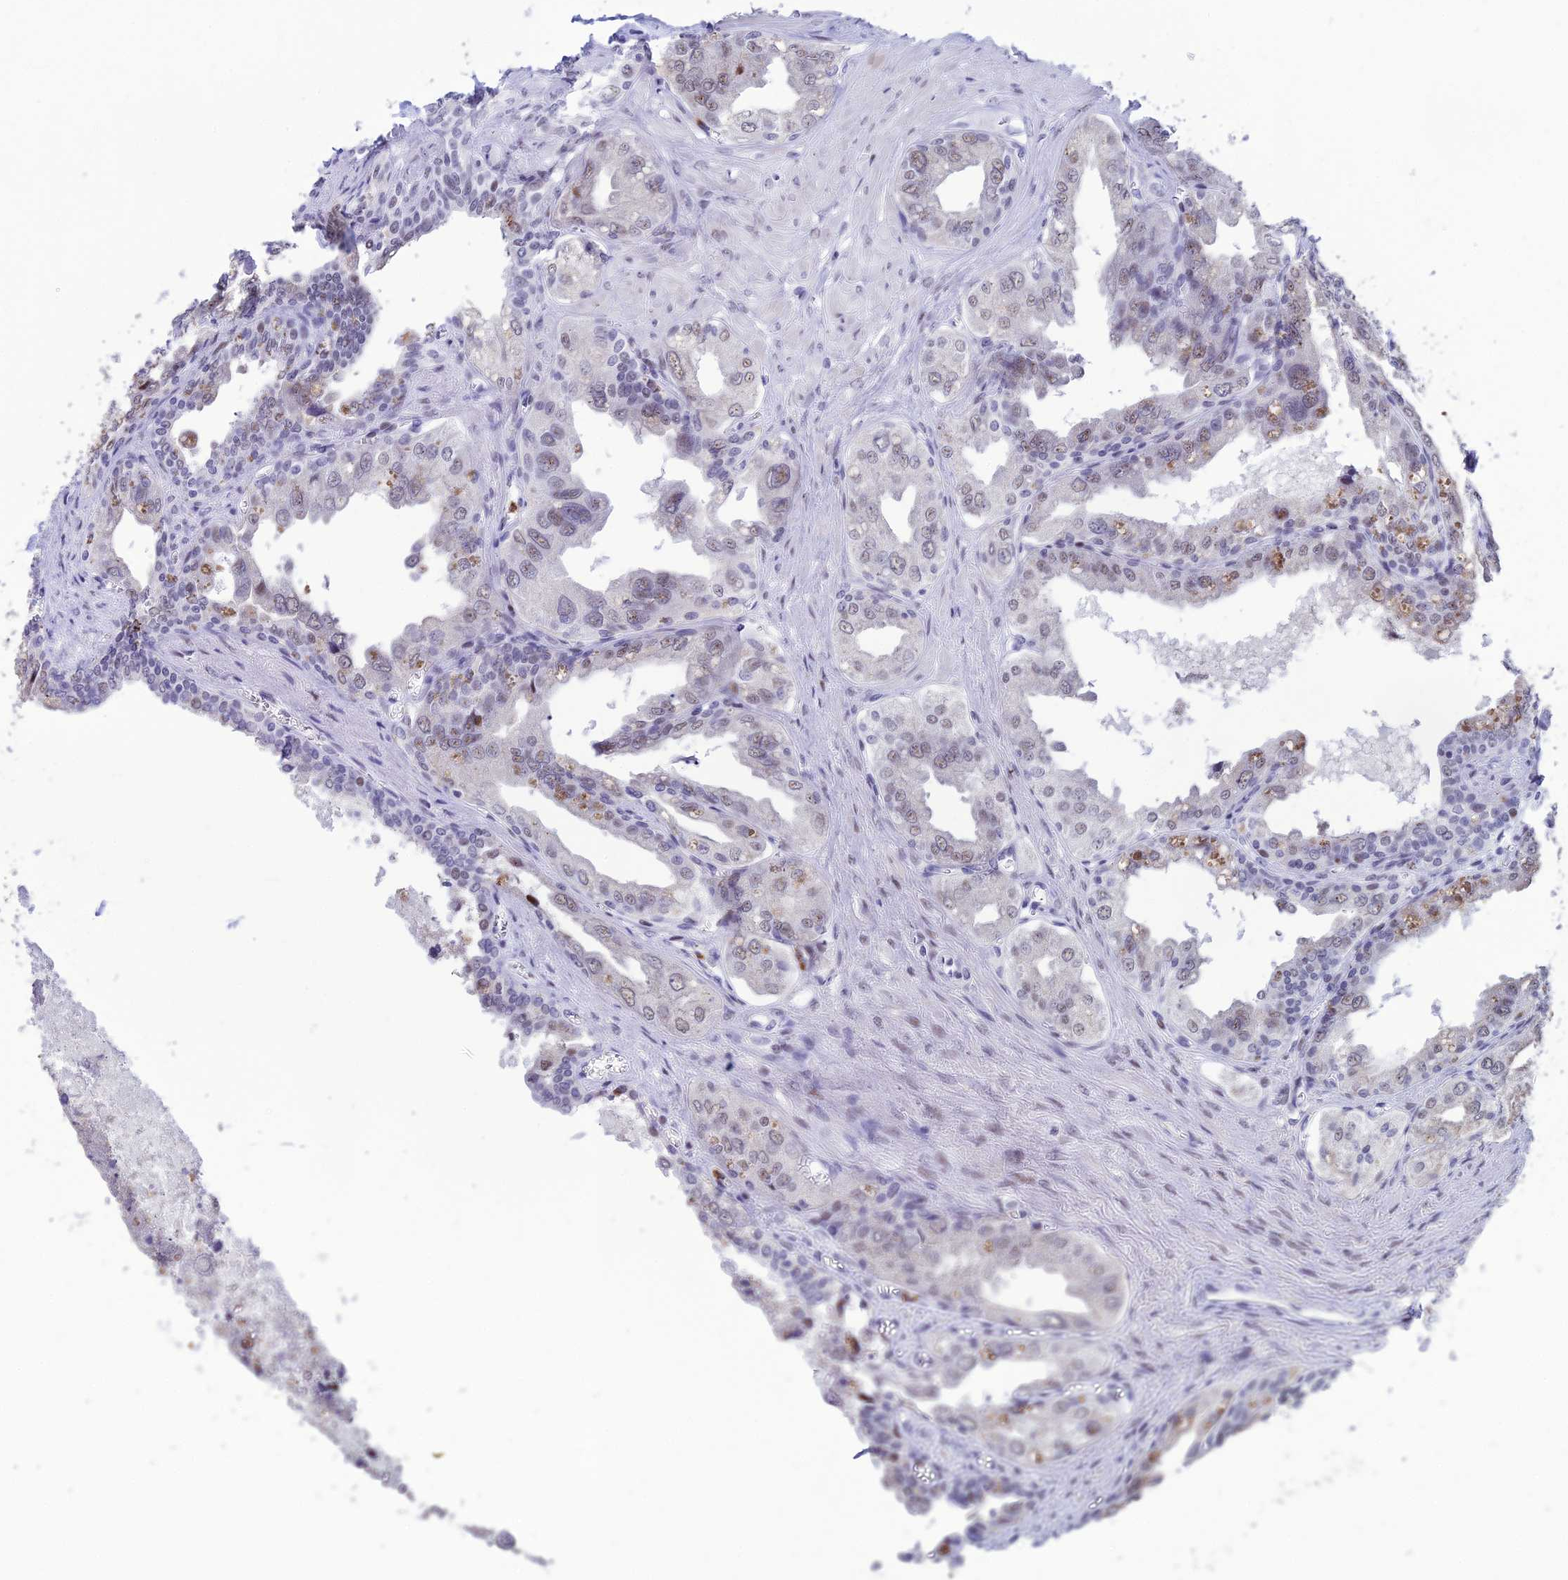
{"staining": {"intensity": "weak", "quantity": "25%-75%", "location": "nuclear"}, "tissue": "seminal vesicle", "cell_type": "Glandular cells", "image_type": "normal", "snomed": [{"axis": "morphology", "description": "Normal tissue, NOS"}, {"axis": "topography", "description": "Seminal veicle"}], "caption": "This photomicrograph reveals unremarkable seminal vesicle stained with IHC to label a protein in brown. The nuclear of glandular cells show weak positivity for the protein. Nuclei are counter-stained blue.", "gene": "MFSD2B", "patient": {"sex": "male", "age": 67}}